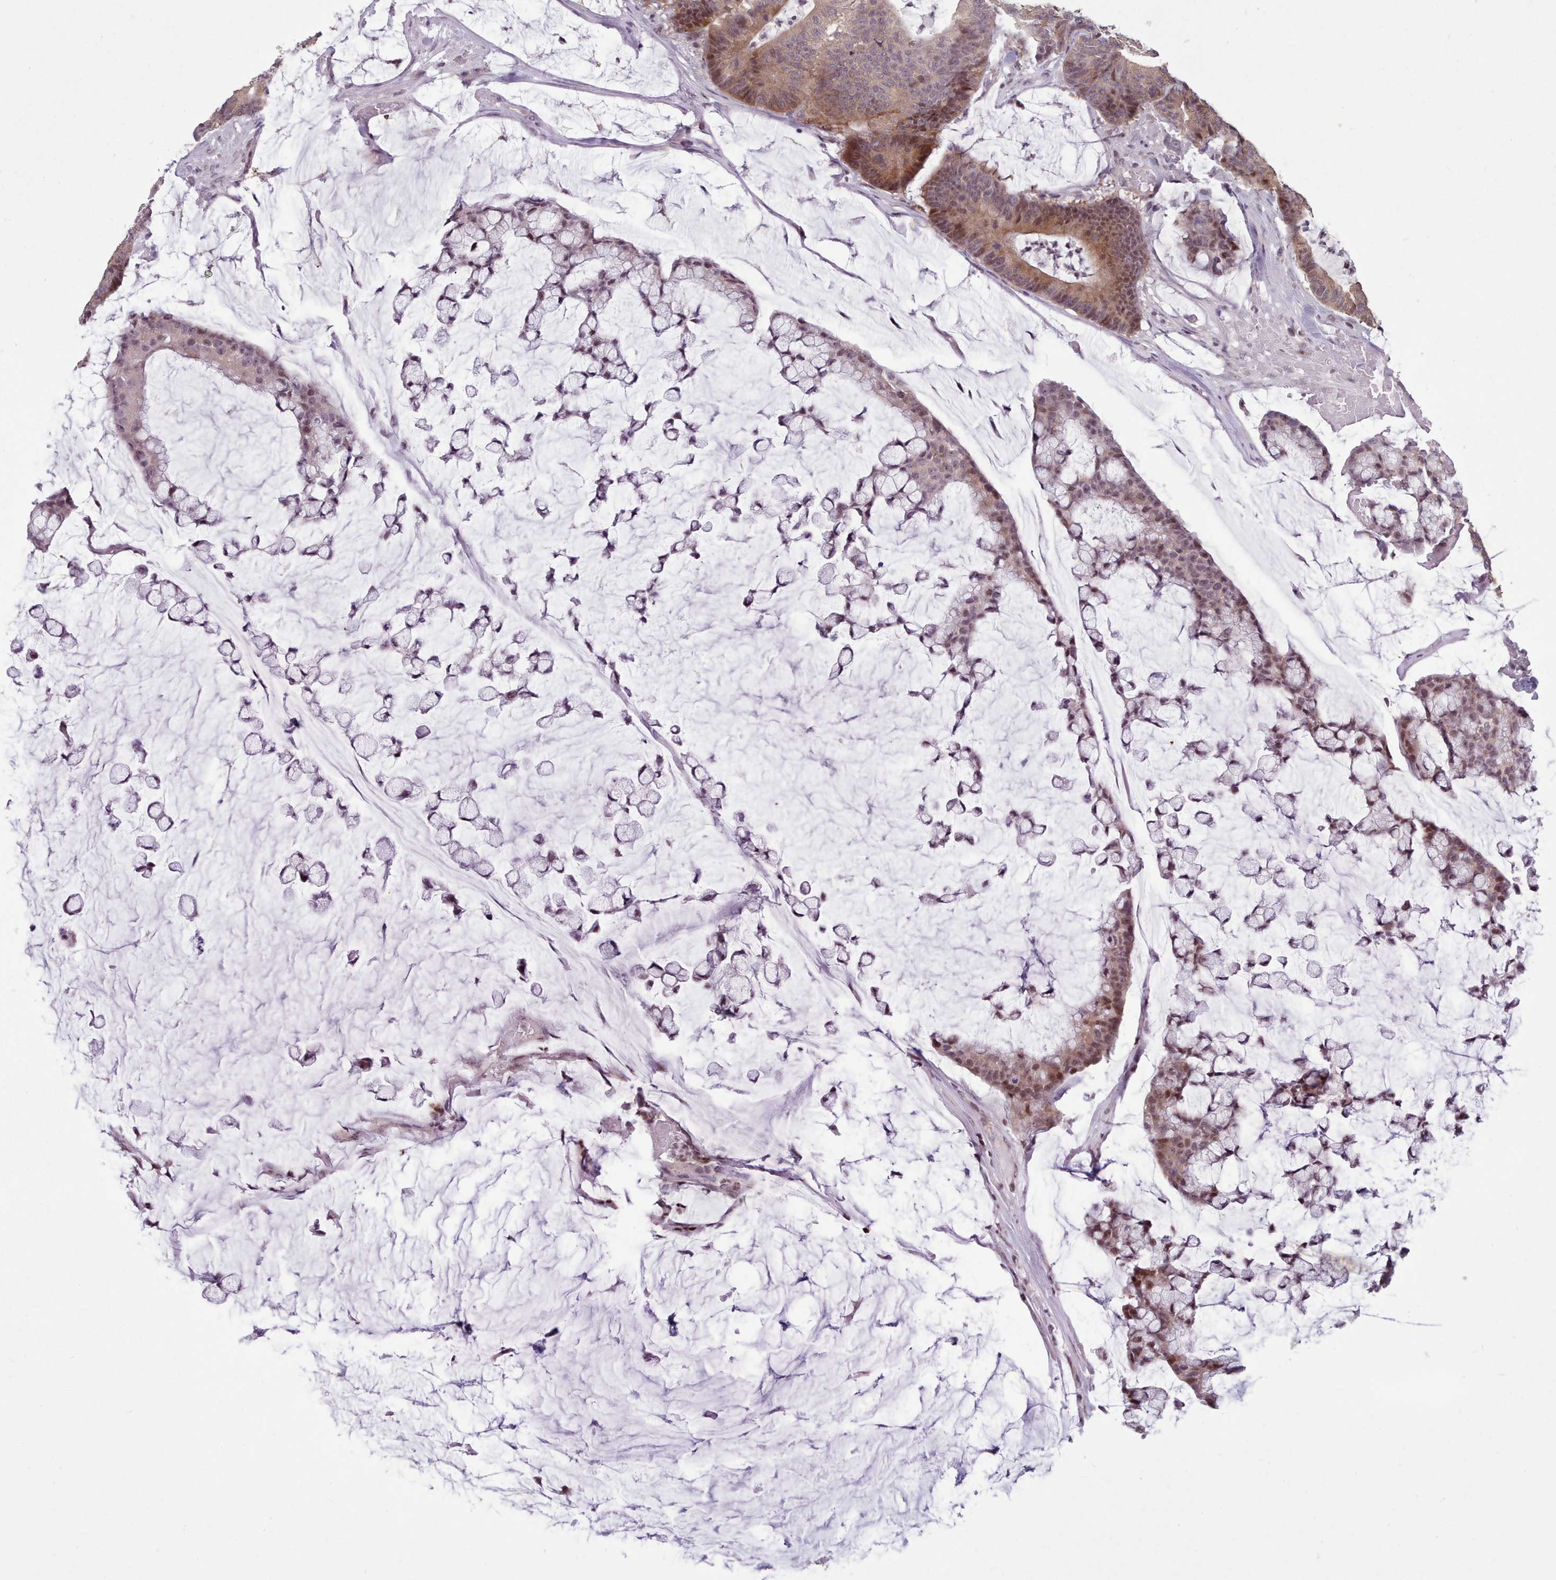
{"staining": {"intensity": "moderate", "quantity": "25%-75%", "location": "cytoplasmic/membranous,nuclear"}, "tissue": "colorectal cancer", "cell_type": "Tumor cells", "image_type": "cancer", "snomed": [{"axis": "morphology", "description": "Adenocarcinoma, NOS"}, {"axis": "topography", "description": "Colon"}], "caption": "Adenocarcinoma (colorectal) tissue displays moderate cytoplasmic/membranous and nuclear expression in about 25%-75% of tumor cells (DAB IHC, brown staining for protein, blue staining for nuclei).", "gene": "ENSA", "patient": {"sex": "female", "age": 84}}